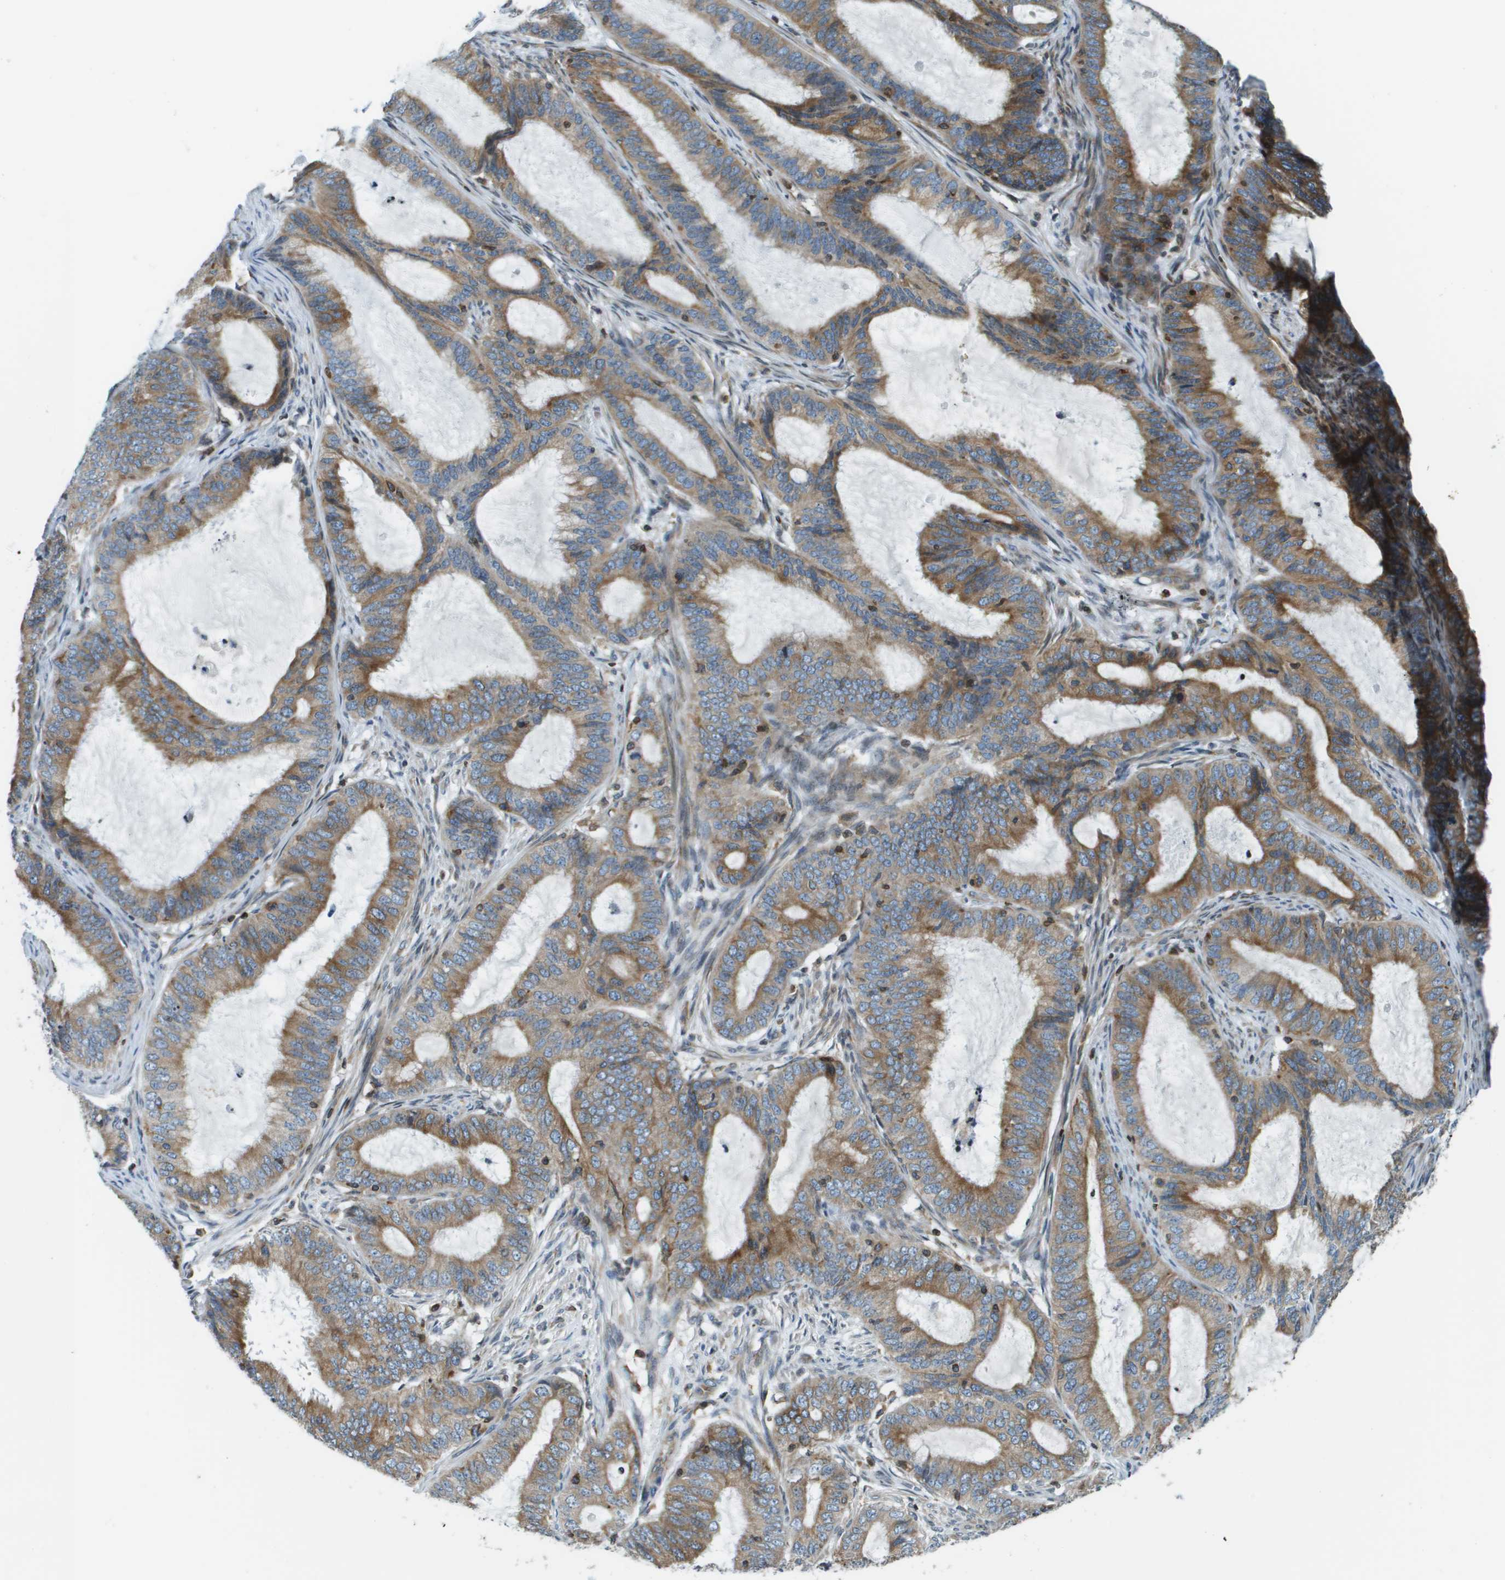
{"staining": {"intensity": "moderate", "quantity": ">75%", "location": "cytoplasmic/membranous"}, "tissue": "endometrial cancer", "cell_type": "Tumor cells", "image_type": "cancer", "snomed": [{"axis": "morphology", "description": "Adenocarcinoma, NOS"}, {"axis": "topography", "description": "Endometrium"}], "caption": "High-magnification brightfield microscopy of endometrial cancer (adenocarcinoma) stained with DAB (brown) and counterstained with hematoxylin (blue). tumor cells exhibit moderate cytoplasmic/membranous expression is seen in approximately>75% of cells.", "gene": "ESYT1", "patient": {"sex": "female", "age": 70}}